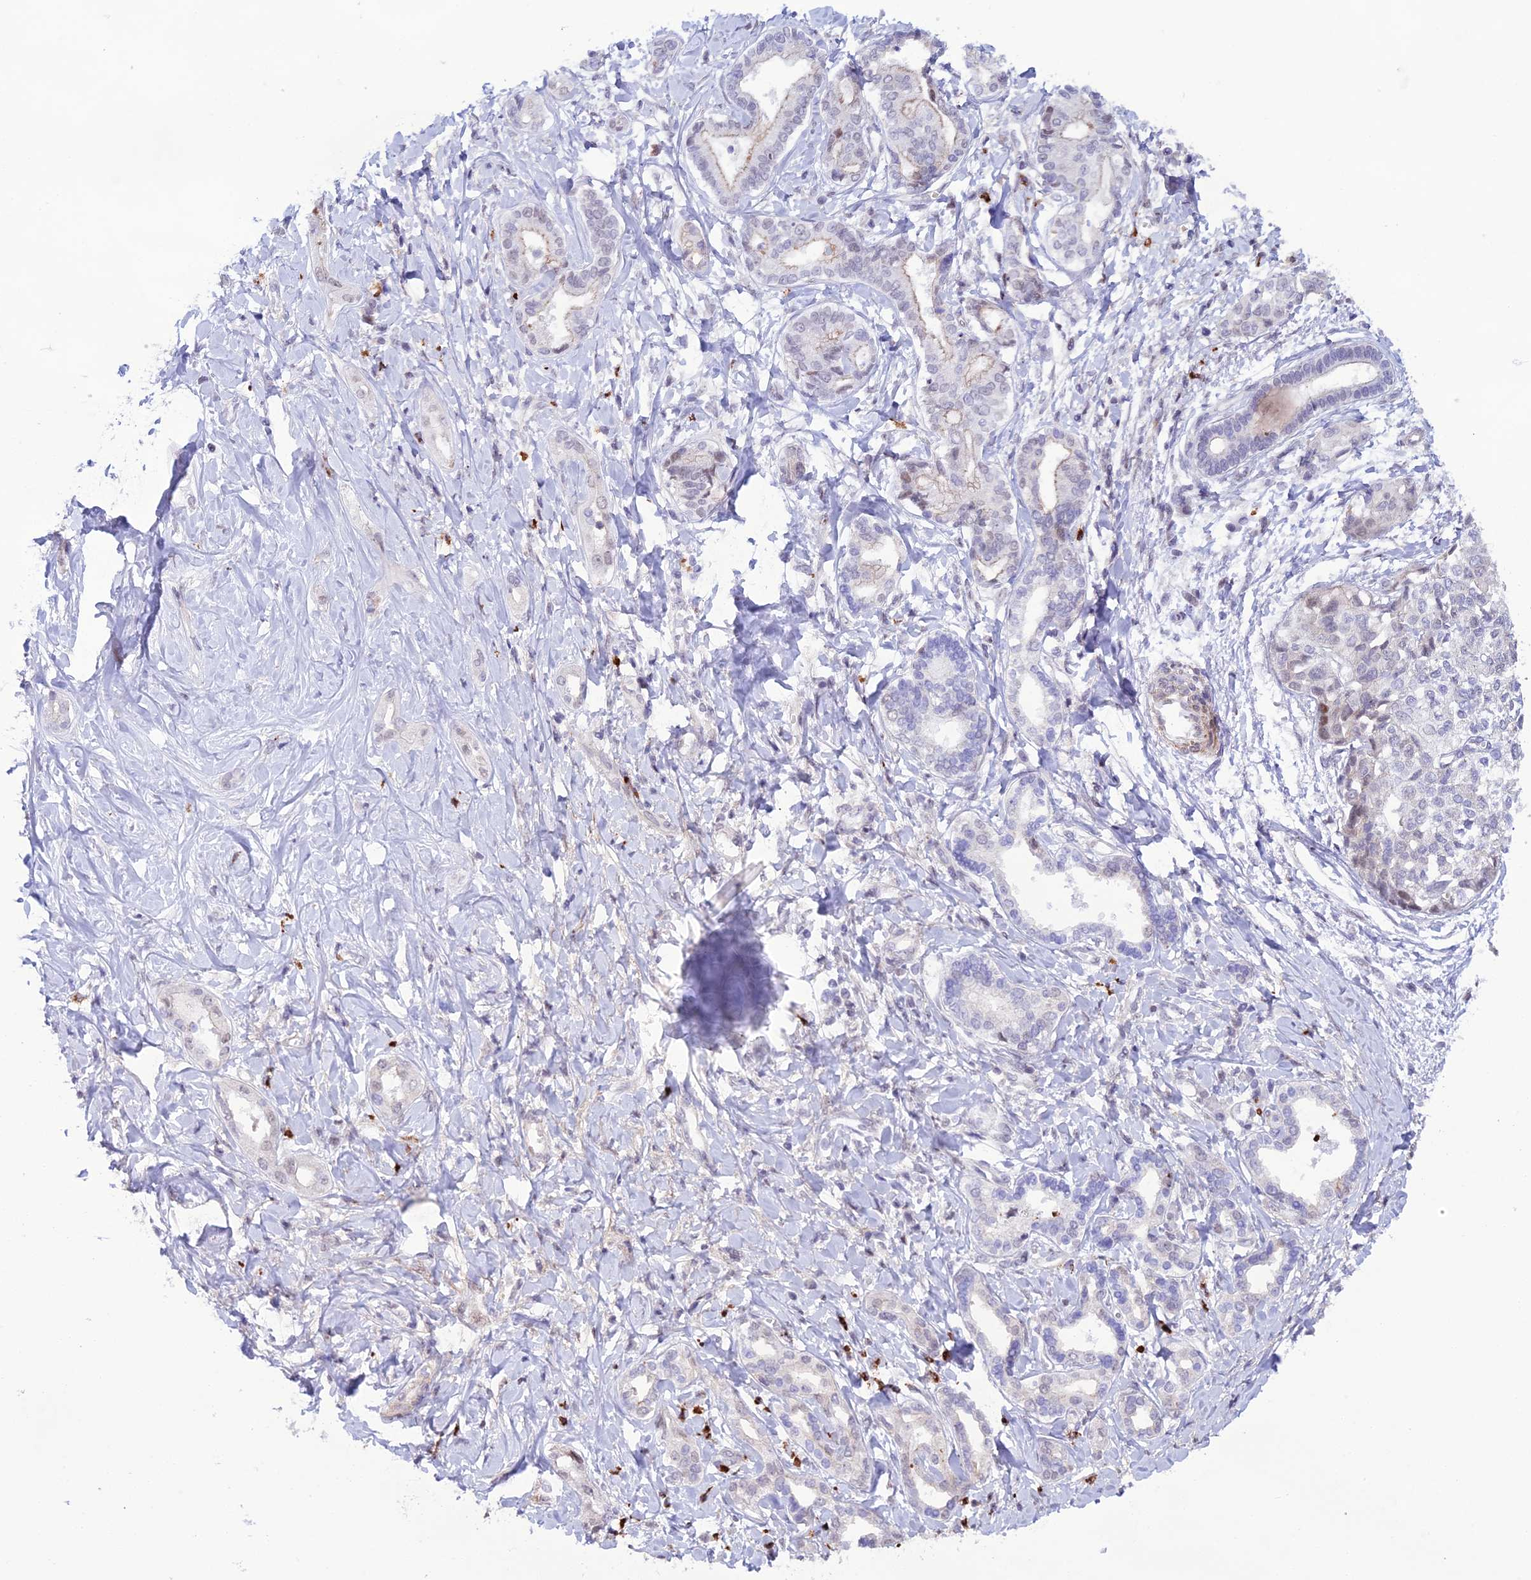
{"staining": {"intensity": "negative", "quantity": "none", "location": "none"}, "tissue": "liver cancer", "cell_type": "Tumor cells", "image_type": "cancer", "snomed": [{"axis": "morphology", "description": "Cholangiocarcinoma"}, {"axis": "topography", "description": "Liver"}], "caption": "This is an immunohistochemistry (IHC) micrograph of liver cancer (cholangiocarcinoma). There is no positivity in tumor cells.", "gene": "COL6A6", "patient": {"sex": "female", "age": 77}}